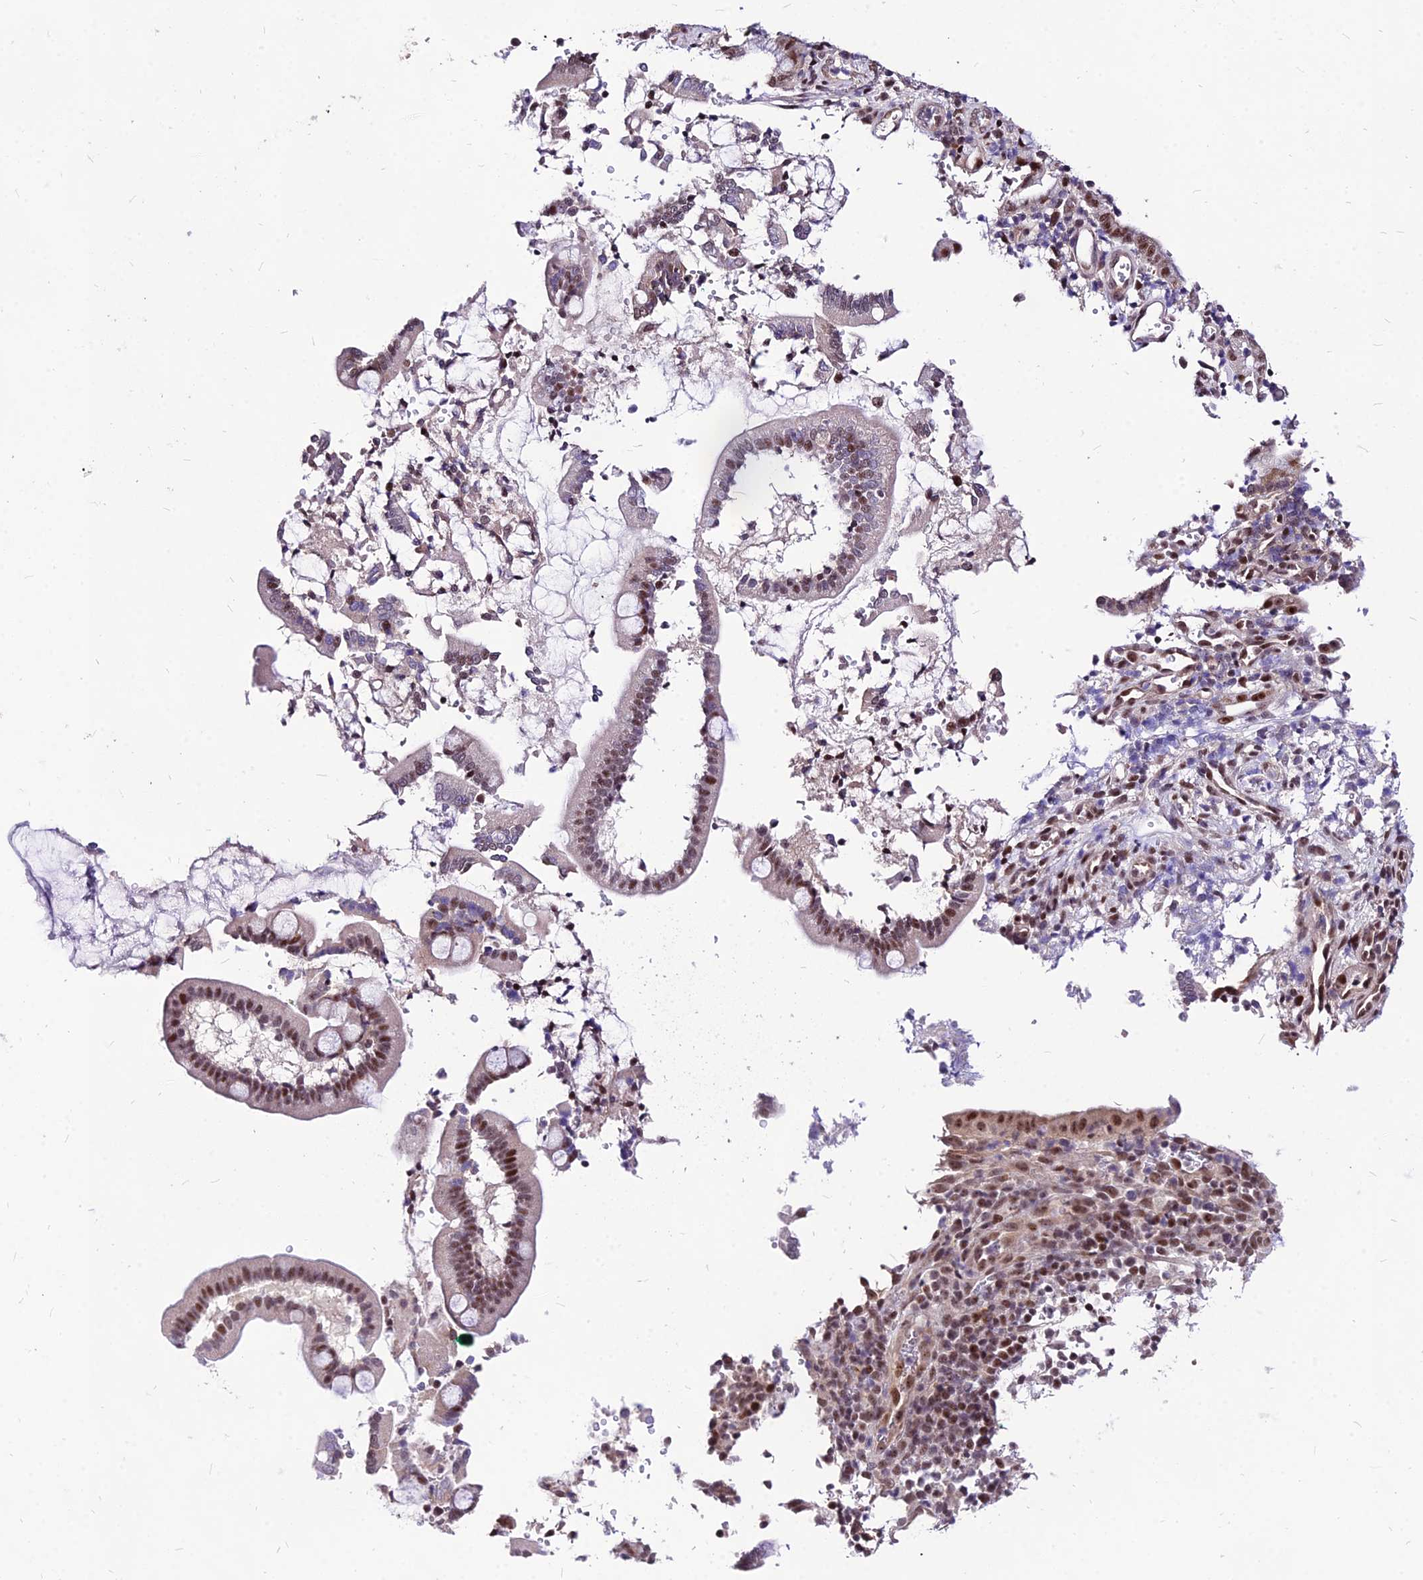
{"staining": {"intensity": "moderate", "quantity": "25%-75%", "location": "nuclear"}, "tissue": "pancreatic cancer", "cell_type": "Tumor cells", "image_type": "cancer", "snomed": [{"axis": "morphology", "description": "Normal tissue, NOS"}, {"axis": "morphology", "description": "Adenocarcinoma, NOS"}, {"axis": "topography", "description": "Pancreas"}], "caption": "Protein staining shows moderate nuclear expression in approximately 25%-75% of tumor cells in pancreatic cancer.", "gene": "DDX55", "patient": {"sex": "female", "age": 55}}